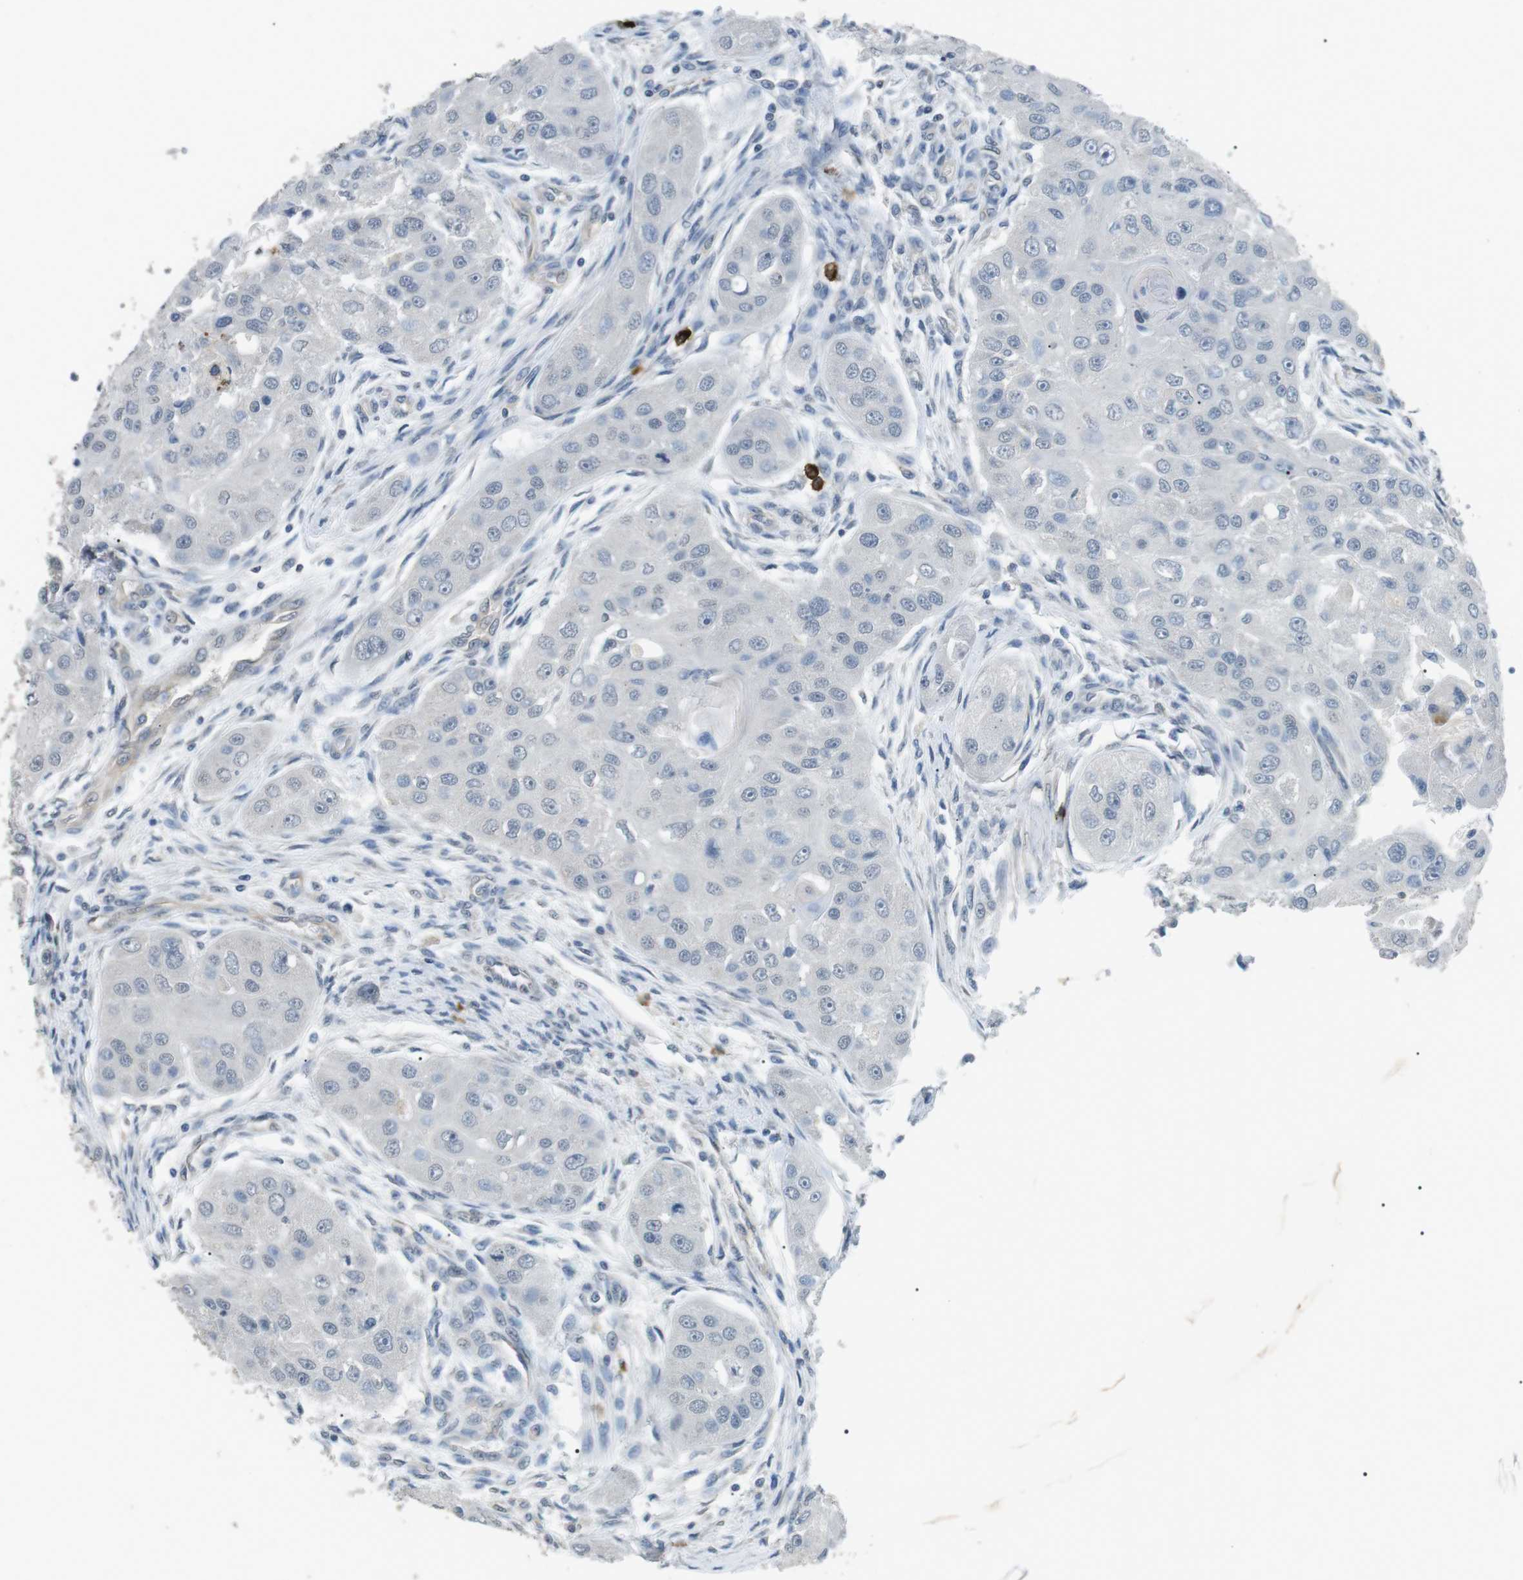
{"staining": {"intensity": "negative", "quantity": "none", "location": "none"}, "tissue": "head and neck cancer", "cell_type": "Tumor cells", "image_type": "cancer", "snomed": [{"axis": "morphology", "description": "Normal tissue, NOS"}, {"axis": "morphology", "description": "Squamous cell carcinoma, NOS"}, {"axis": "topography", "description": "Skeletal muscle"}, {"axis": "topography", "description": "Head-Neck"}], "caption": "Immunohistochemistry of human head and neck cancer (squamous cell carcinoma) reveals no expression in tumor cells.", "gene": "GZMM", "patient": {"sex": "male", "age": 51}}